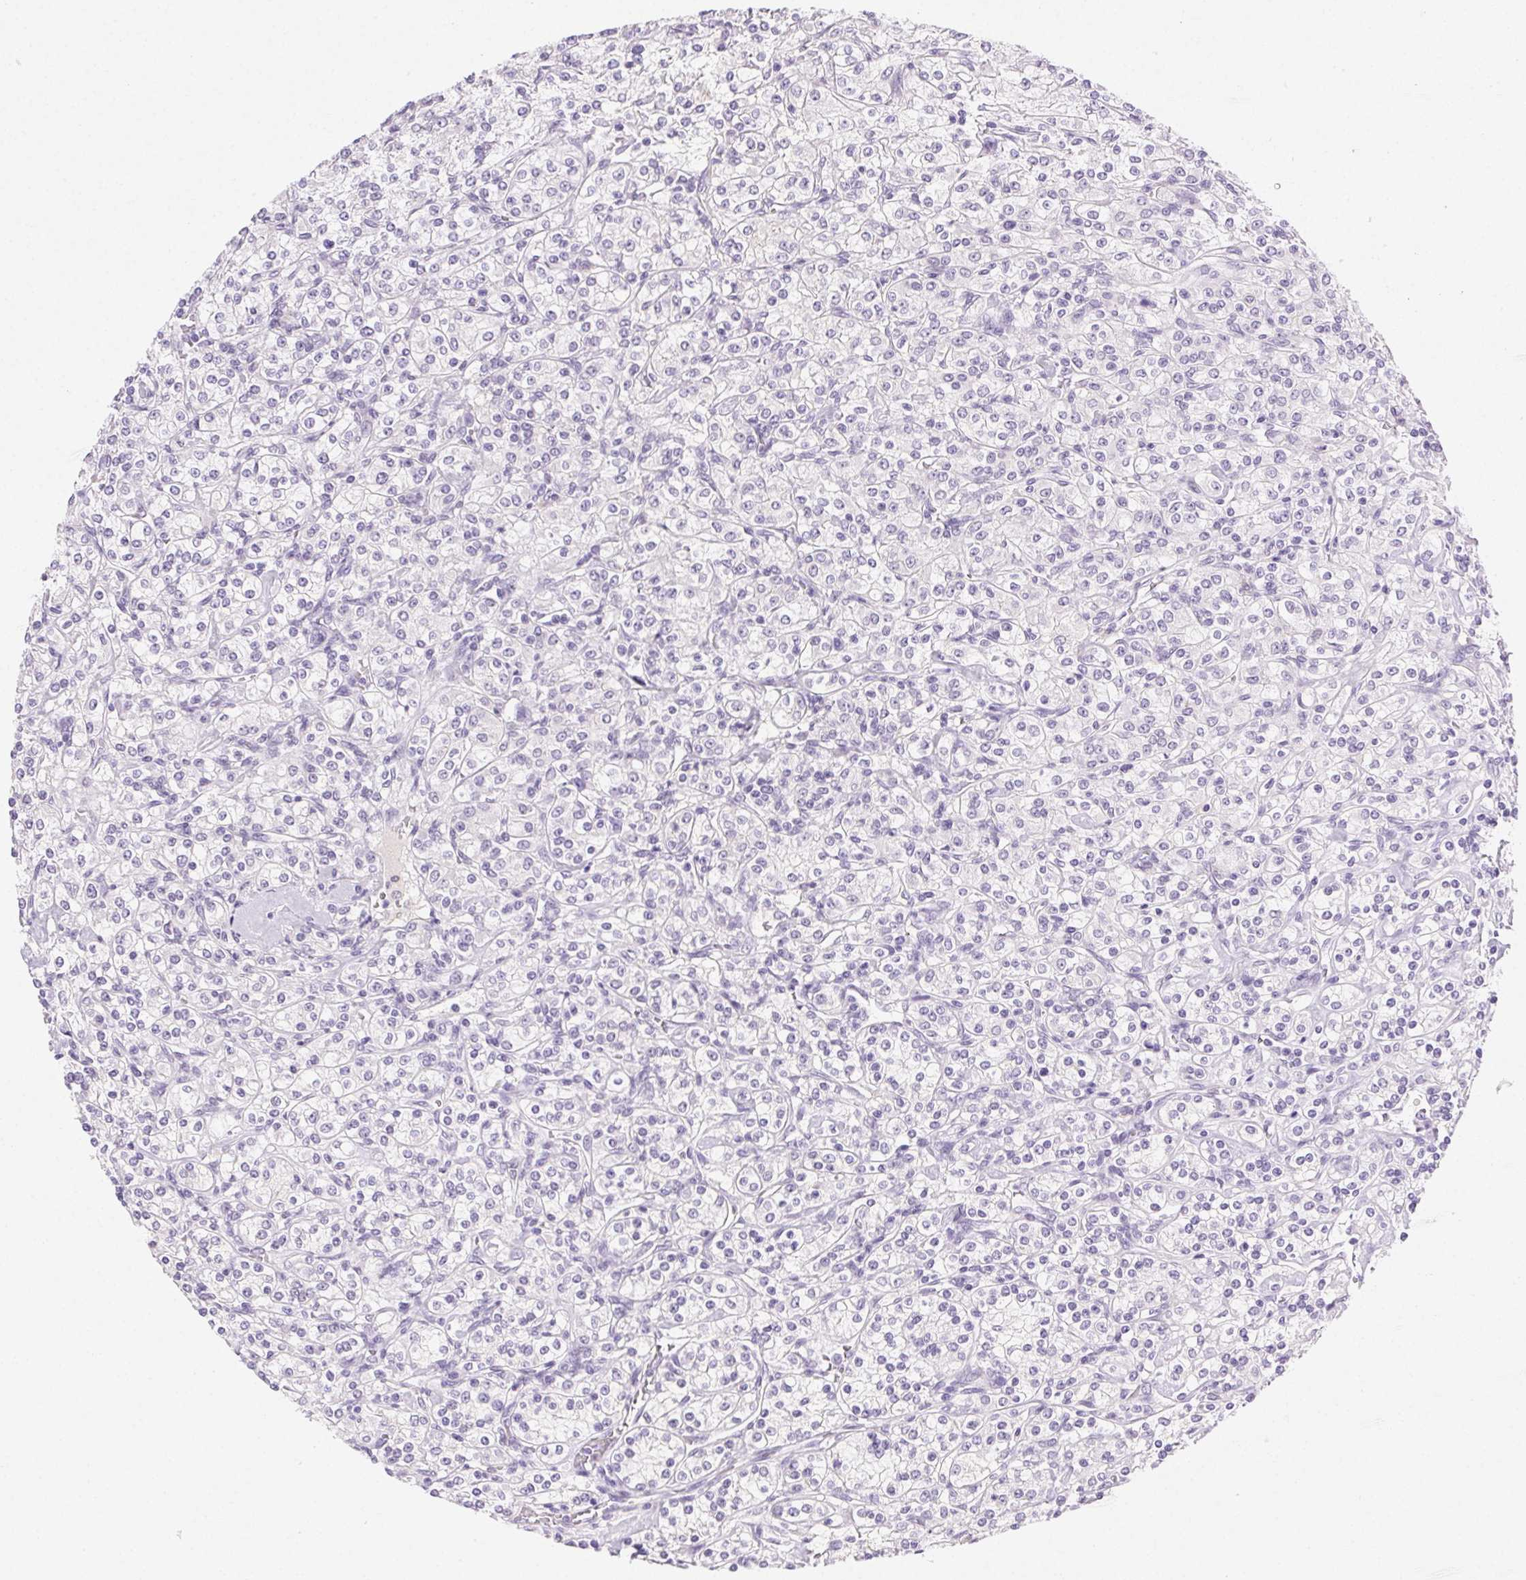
{"staining": {"intensity": "negative", "quantity": "none", "location": "none"}, "tissue": "renal cancer", "cell_type": "Tumor cells", "image_type": "cancer", "snomed": [{"axis": "morphology", "description": "Adenocarcinoma, NOS"}, {"axis": "topography", "description": "Kidney"}], "caption": "This micrograph is of renal adenocarcinoma stained with immunohistochemistry (IHC) to label a protein in brown with the nuclei are counter-stained blue. There is no staining in tumor cells.", "gene": "CLDN10", "patient": {"sex": "male", "age": 77}}